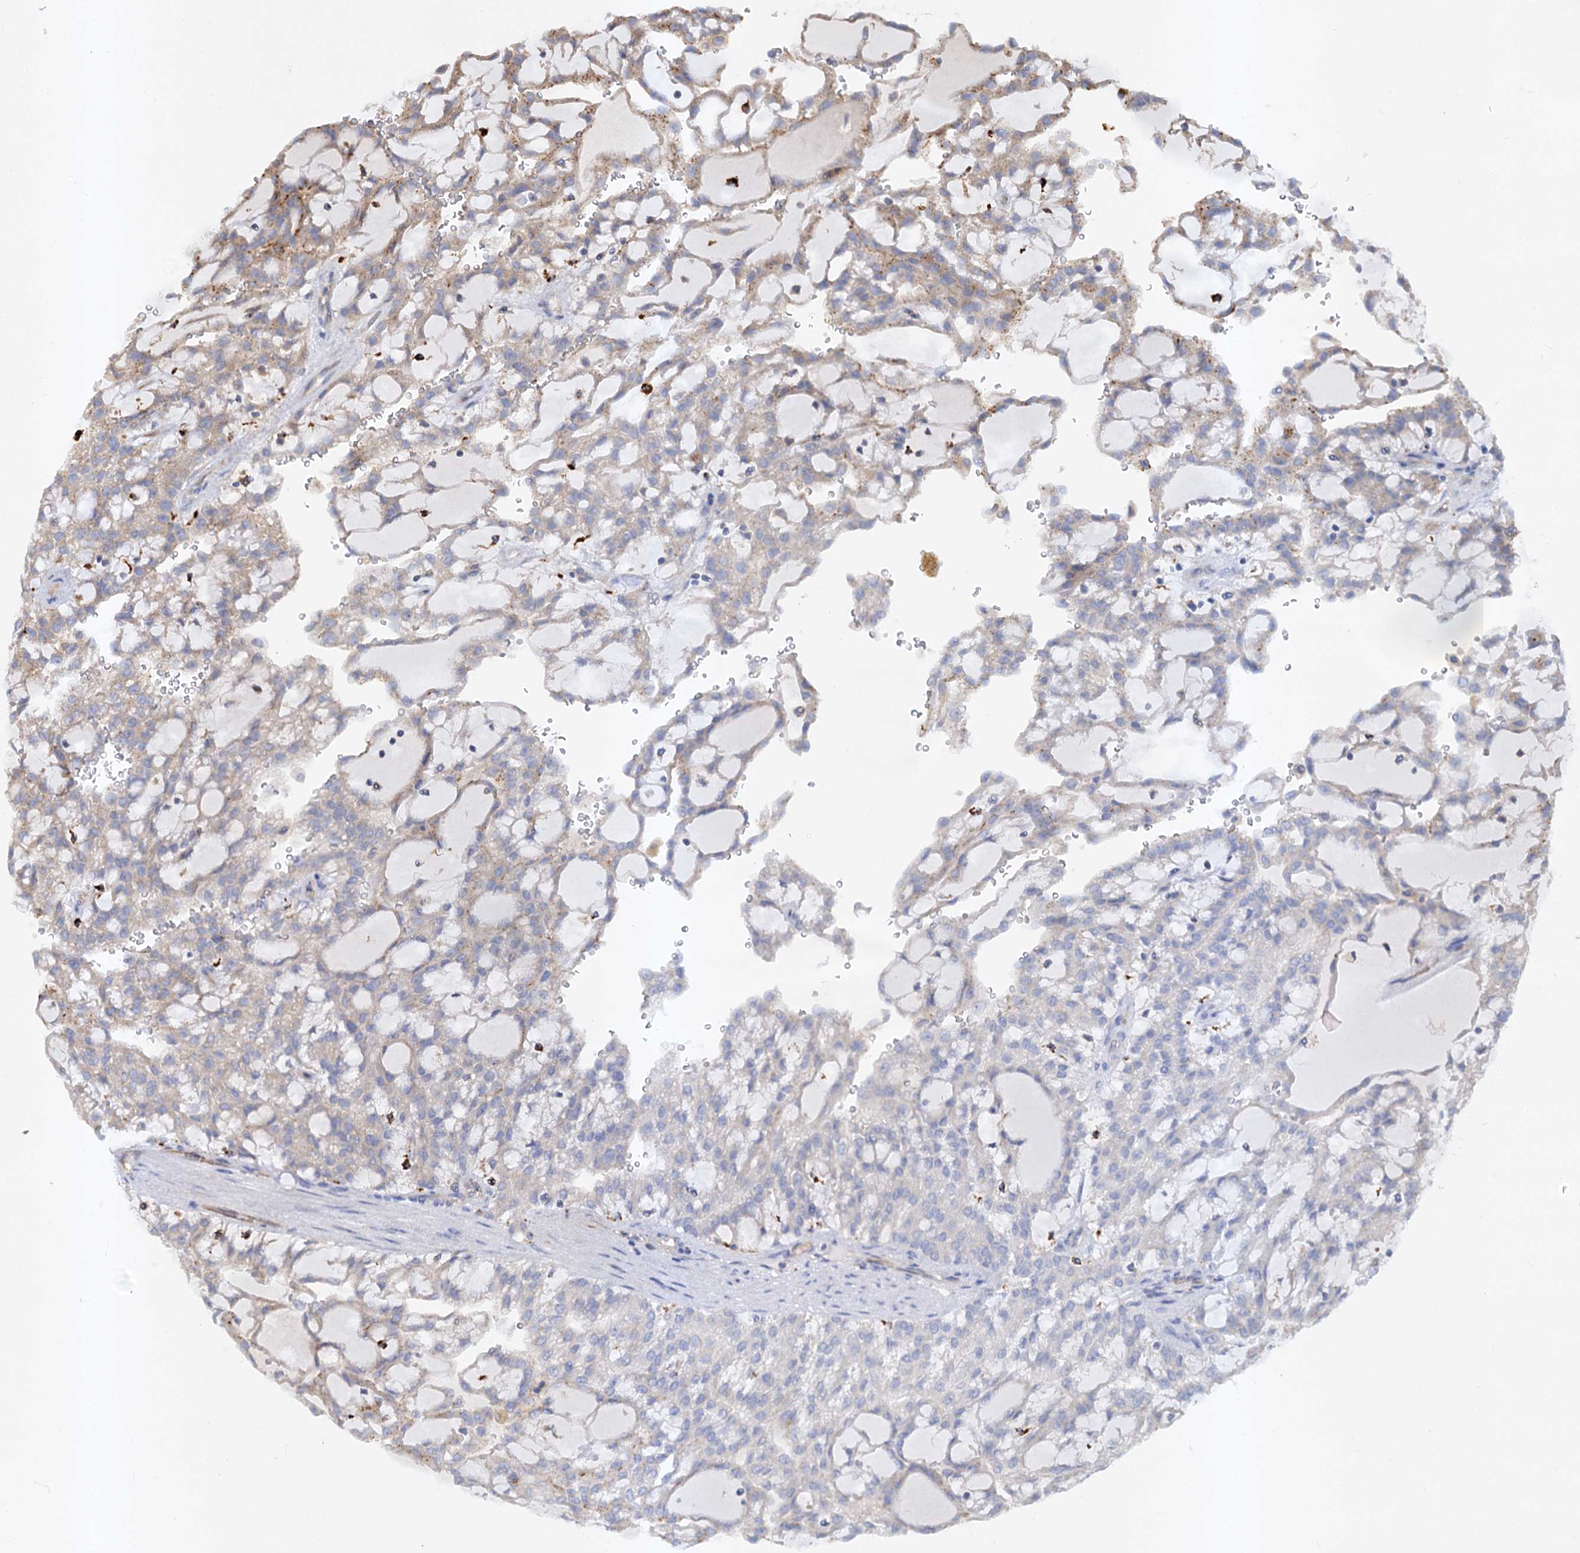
{"staining": {"intensity": "moderate", "quantity": "<25%", "location": "cytoplasmic/membranous"}, "tissue": "renal cancer", "cell_type": "Tumor cells", "image_type": "cancer", "snomed": [{"axis": "morphology", "description": "Adenocarcinoma, NOS"}, {"axis": "topography", "description": "Kidney"}], "caption": "Immunohistochemistry (DAB (3,3'-diaminobenzidine)) staining of adenocarcinoma (renal) reveals moderate cytoplasmic/membranous protein positivity in approximately <25% of tumor cells. Nuclei are stained in blue.", "gene": "PATL1", "patient": {"sex": "male", "age": 63}}